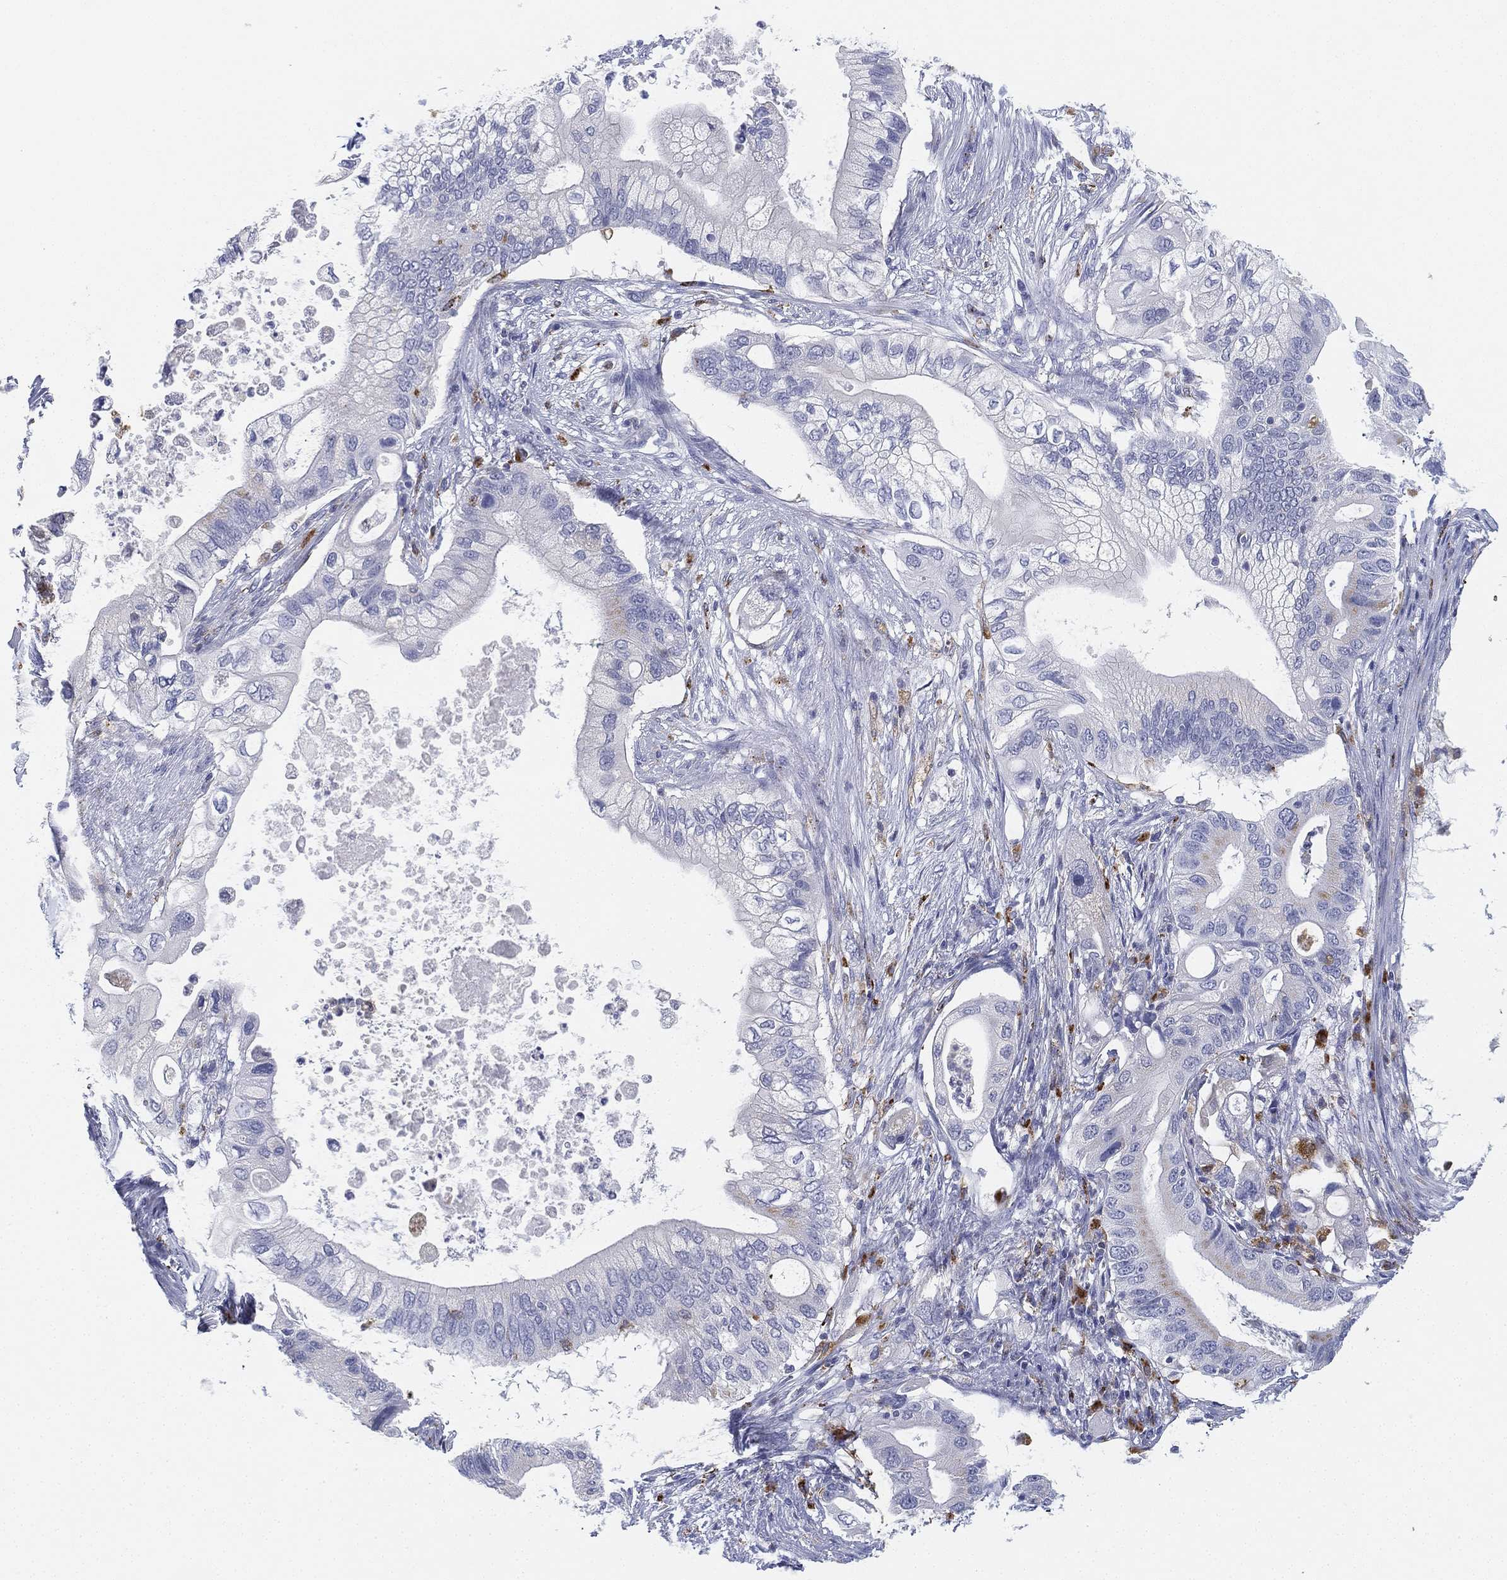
{"staining": {"intensity": "negative", "quantity": "none", "location": "none"}, "tissue": "pancreatic cancer", "cell_type": "Tumor cells", "image_type": "cancer", "snomed": [{"axis": "morphology", "description": "Adenocarcinoma, NOS"}, {"axis": "topography", "description": "Pancreas"}], "caption": "Immunohistochemistry (IHC) image of pancreatic adenocarcinoma stained for a protein (brown), which demonstrates no staining in tumor cells.", "gene": "NPC2", "patient": {"sex": "female", "age": 72}}